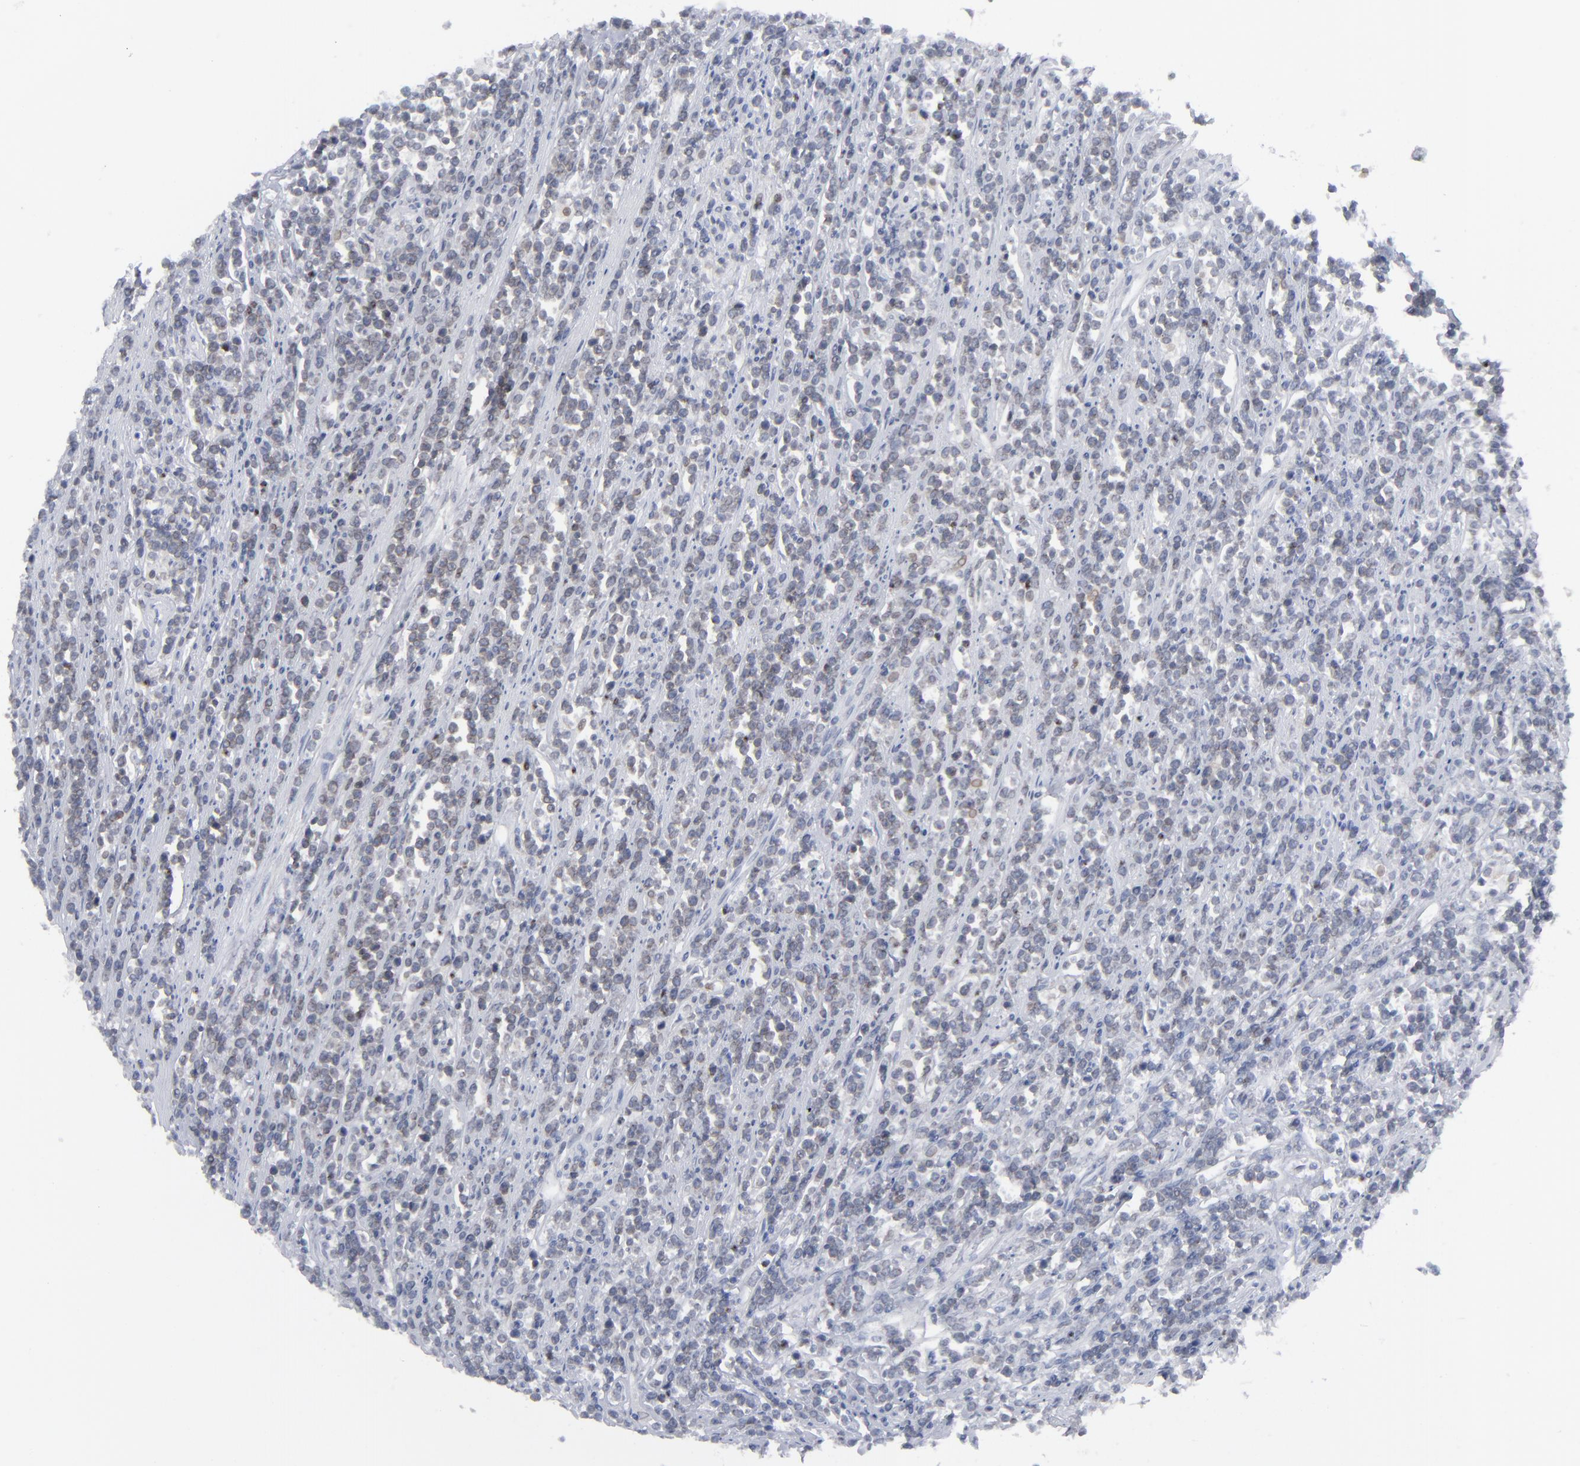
{"staining": {"intensity": "moderate", "quantity": ">75%", "location": "cytoplasmic/membranous"}, "tissue": "lymphoma", "cell_type": "Tumor cells", "image_type": "cancer", "snomed": [{"axis": "morphology", "description": "Malignant lymphoma, non-Hodgkin's type, High grade"}, {"axis": "topography", "description": "Small intestine"}, {"axis": "topography", "description": "Colon"}], "caption": "A brown stain shows moderate cytoplasmic/membranous positivity of a protein in malignant lymphoma, non-Hodgkin's type (high-grade) tumor cells.", "gene": "NUP88", "patient": {"sex": "male", "age": 8}}